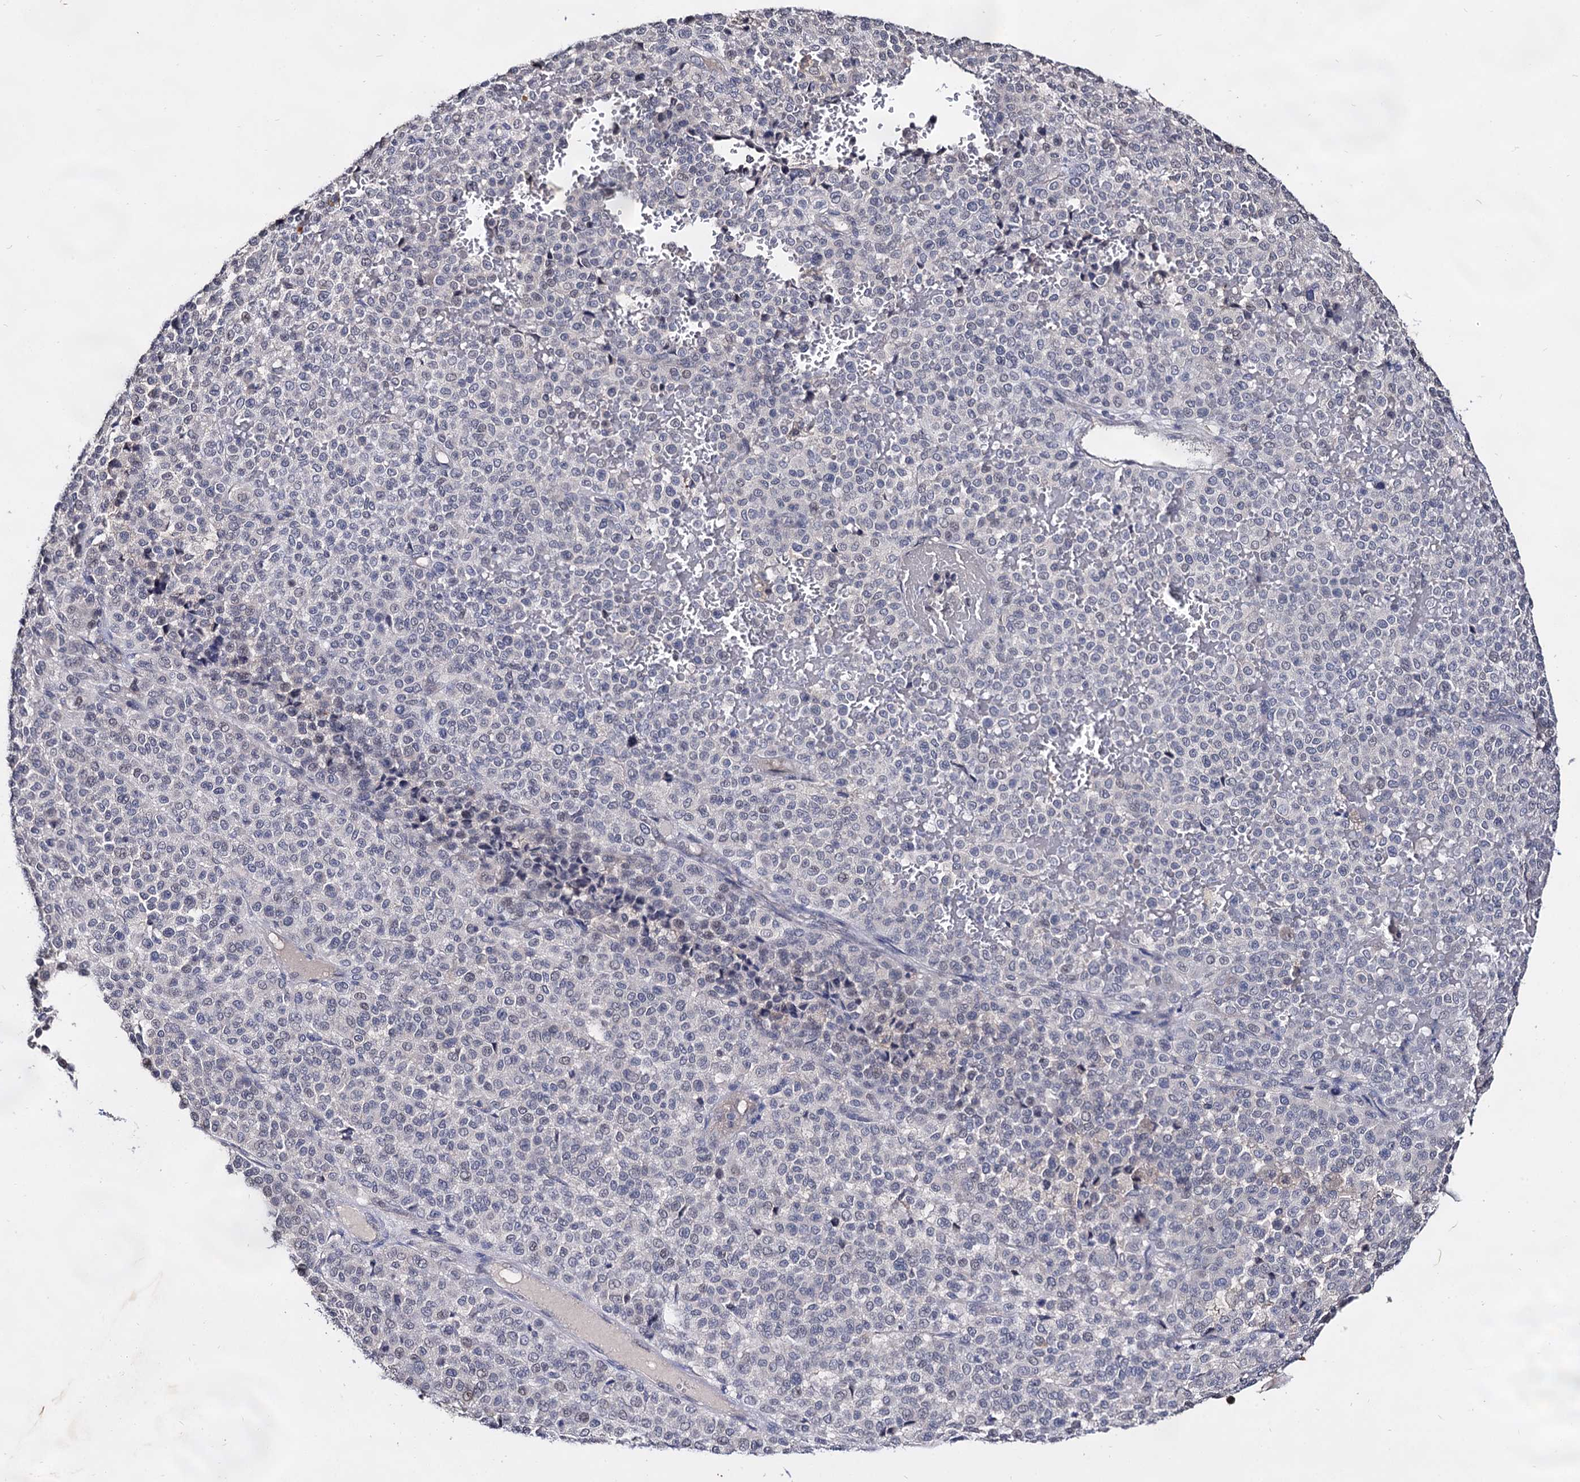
{"staining": {"intensity": "negative", "quantity": "none", "location": "none"}, "tissue": "melanoma", "cell_type": "Tumor cells", "image_type": "cancer", "snomed": [{"axis": "morphology", "description": "Malignant melanoma, Metastatic site"}, {"axis": "topography", "description": "Pancreas"}], "caption": "Immunohistochemistry of melanoma reveals no staining in tumor cells.", "gene": "ARFIP2", "patient": {"sex": "female", "age": 30}}